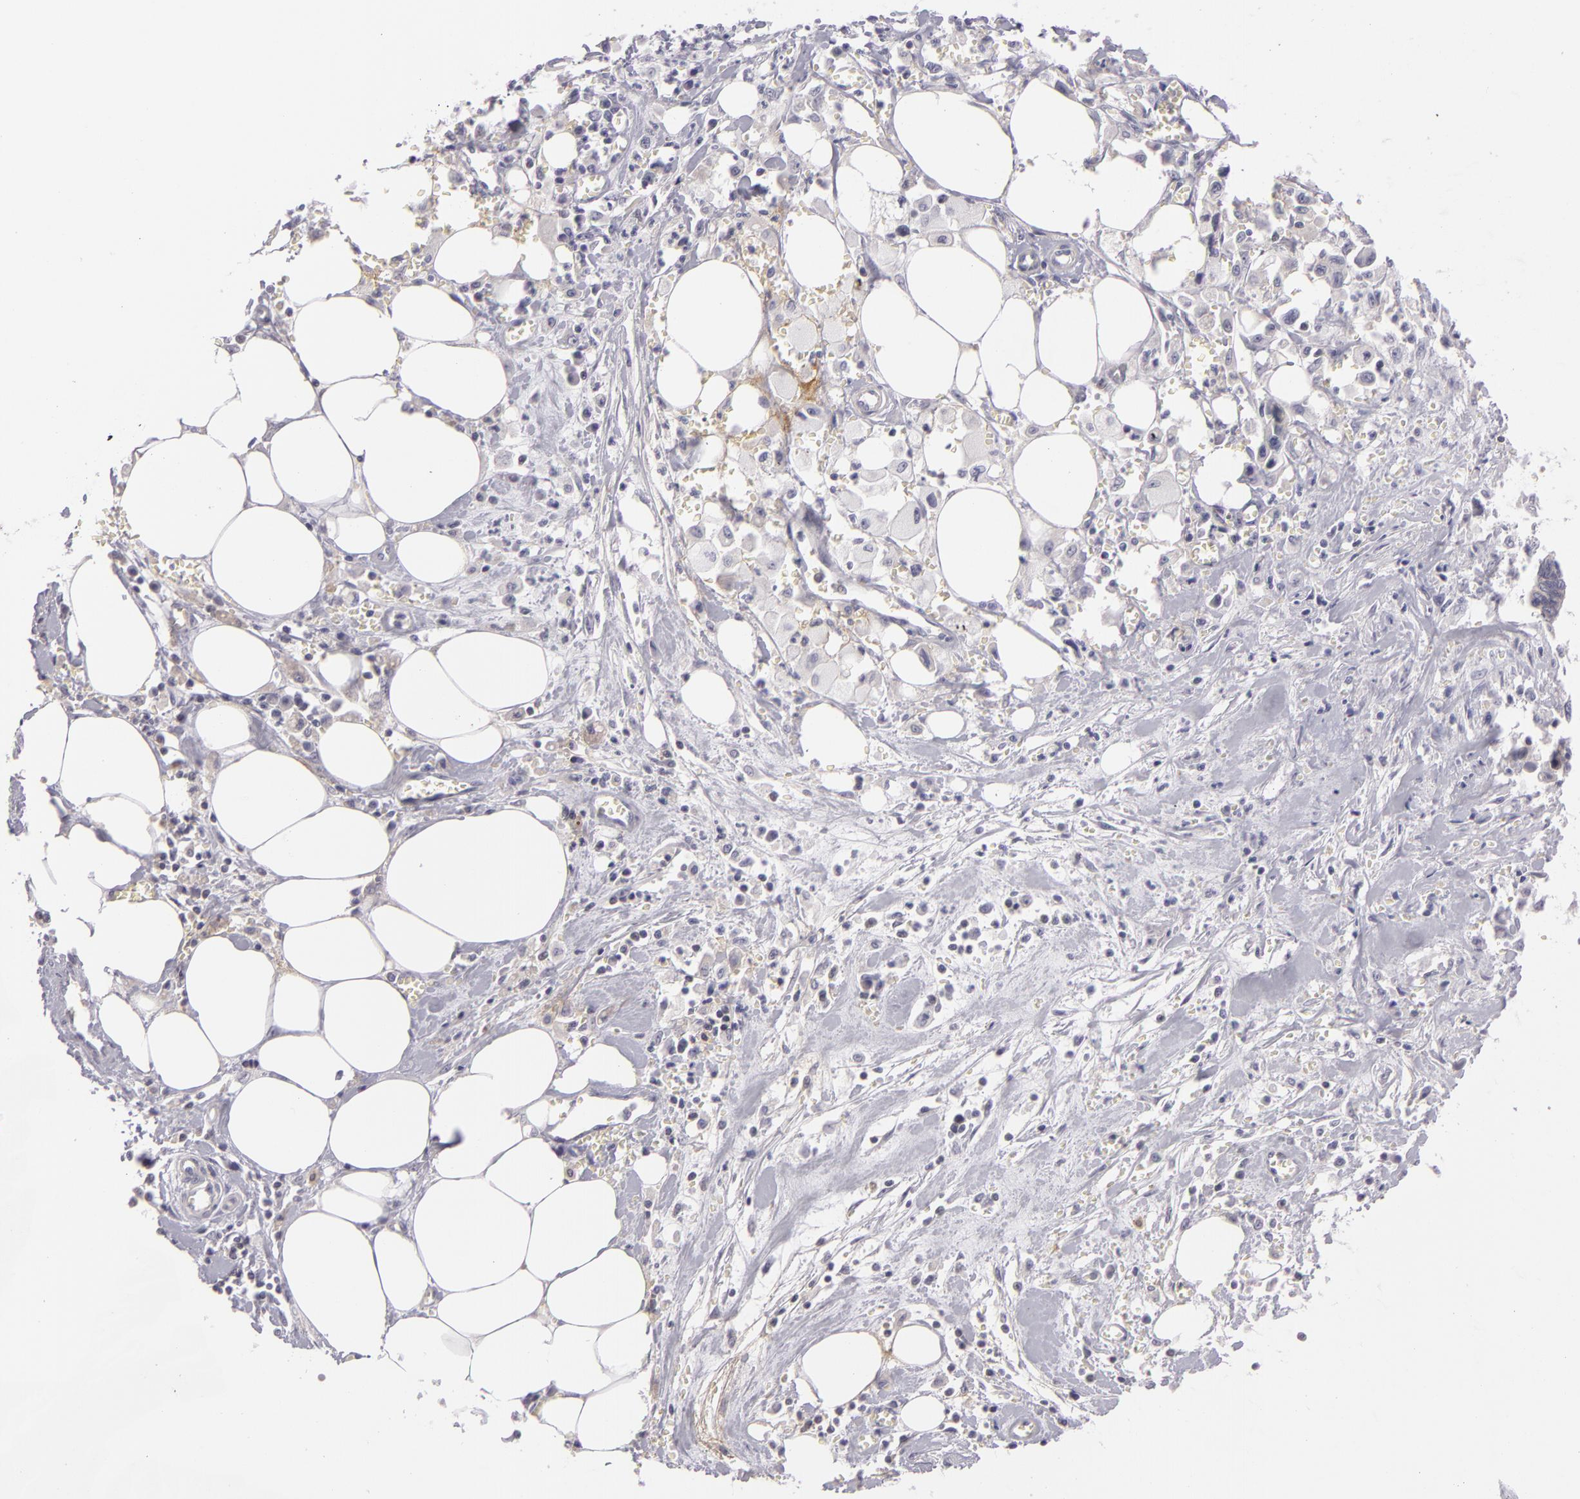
{"staining": {"intensity": "negative", "quantity": "none", "location": "none"}, "tissue": "pancreatic cancer", "cell_type": "Tumor cells", "image_type": "cancer", "snomed": [{"axis": "morphology", "description": "Adenocarcinoma, NOS"}, {"axis": "topography", "description": "Pancreas"}], "caption": "Tumor cells are negative for protein expression in human adenocarcinoma (pancreatic).", "gene": "CTNNB1", "patient": {"sex": "female", "age": 70}}